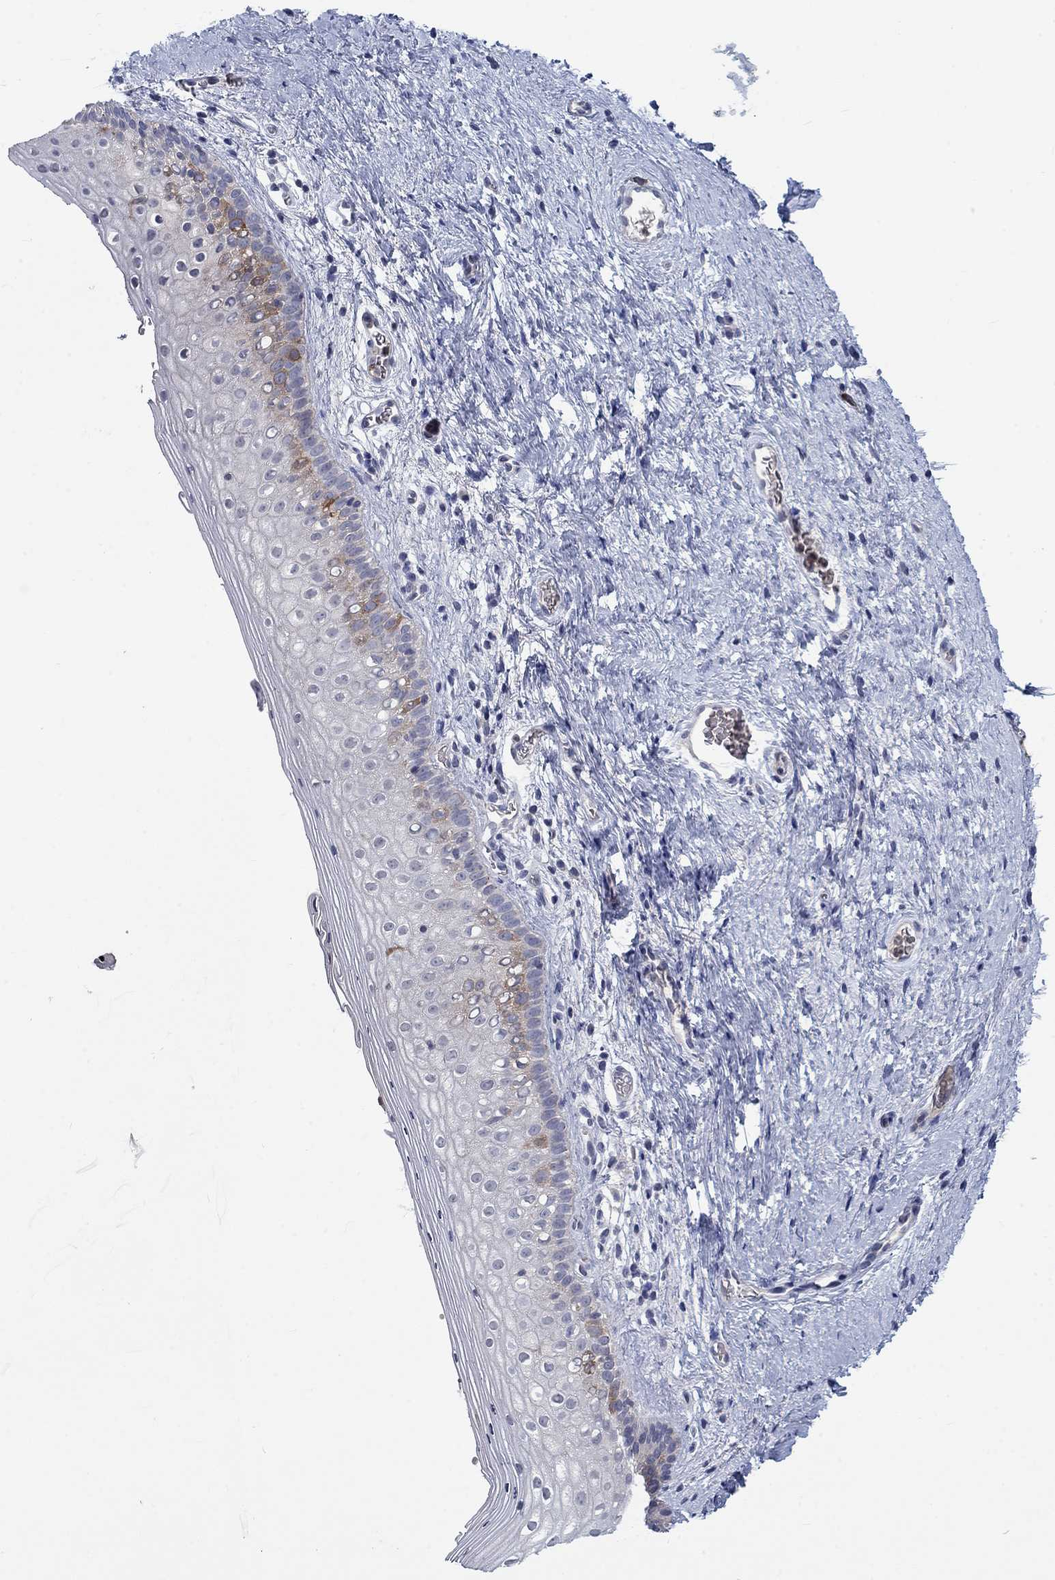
{"staining": {"intensity": "weak", "quantity": "<25%", "location": "cytoplasmic/membranous"}, "tissue": "vagina", "cell_type": "Squamous epithelial cells", "image_type": "normal", "snomed": [{"axis": "morphology", "description": "Normal tissue, NOS"}, {"axis": "topography", "description": "Vagina"}], "caption": "IHC of benign human vagina exhibits no positivity in squamous epithelial cells.", "gene": "KIF15", "patient": {"sex": "female", "age": 47}}